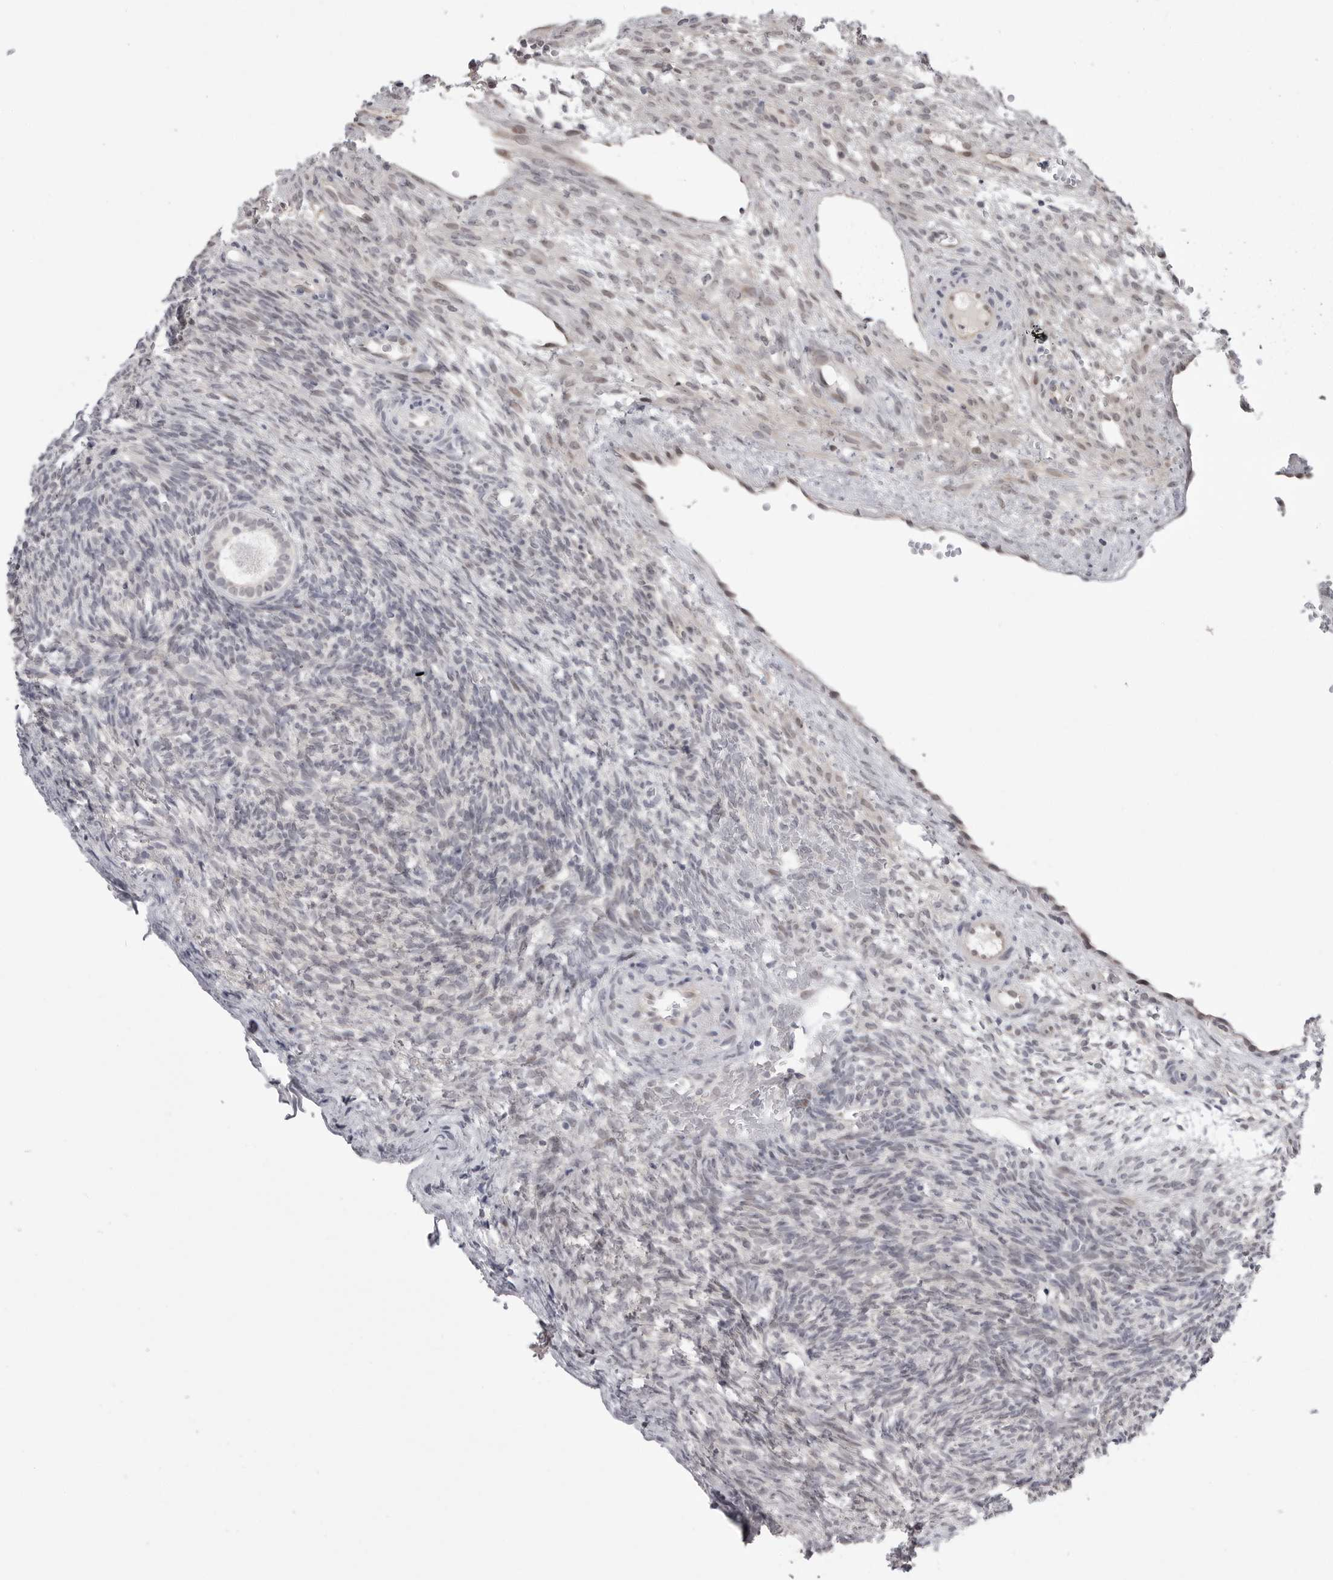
{"staining": {"intensity": "negative", "quantity": "none", "location": "none"}, "tissue": "ovary", "cell_type": "Follicle cells", "image_type": "normal", "snomed": [{"axis": "morphology", "description": "Normal tissue, NOS"}, {"axis": "topography", "description": "Ovary"}], "caption": "High magnification brightfield microscopy of benign ovary stained with DAB (3,3'-diaminobenzidine) (brown) and counterstained with hematoxylin (blue): follicle cells show no significant expression.", "gene": "PNPO", "patient": {"sex": "female", "age": 34}}